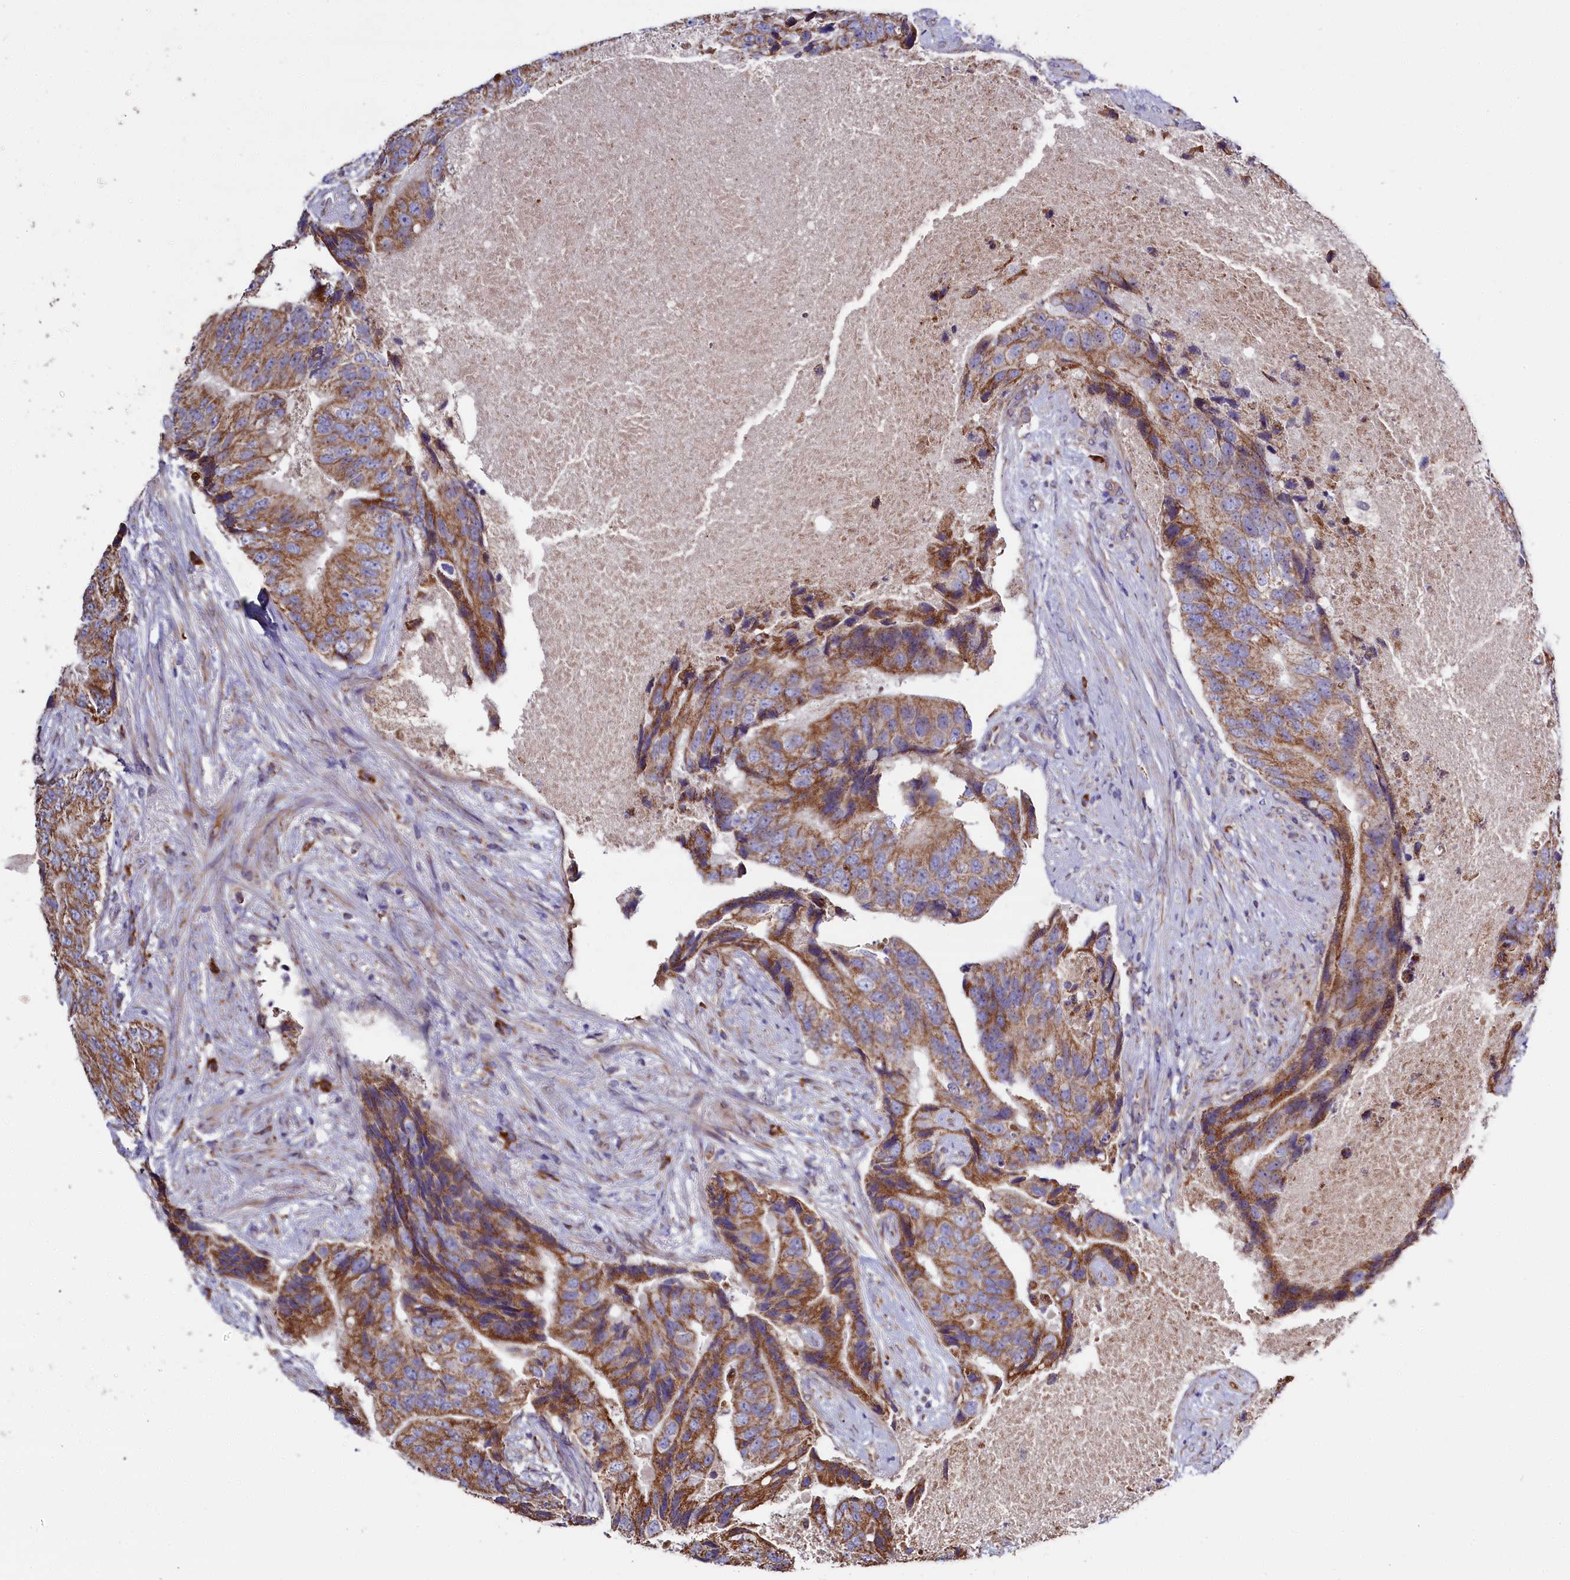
{"staining": {"intensity": "moderate", "quantity": ">75%", "location": "cytoplasmic/membranous"}, "tissue": "prostate cancer", "cell_type": "Tumor cells", "image_type": "cancer", "snomed": [{"axis": "morphology", "description": "Adenocarcinoma, High grade"}, {"axis": "topography", "description": "Prostate"}], "caption": "Prostate high-grade adenocarcinoma stained with a brown dye displays moderate cytoplasmic/membranous positive positivity in approximately >75% of tumor cells.", "gene": "ZSWIM1", "patient": {"sex": "male", "age": 70}}